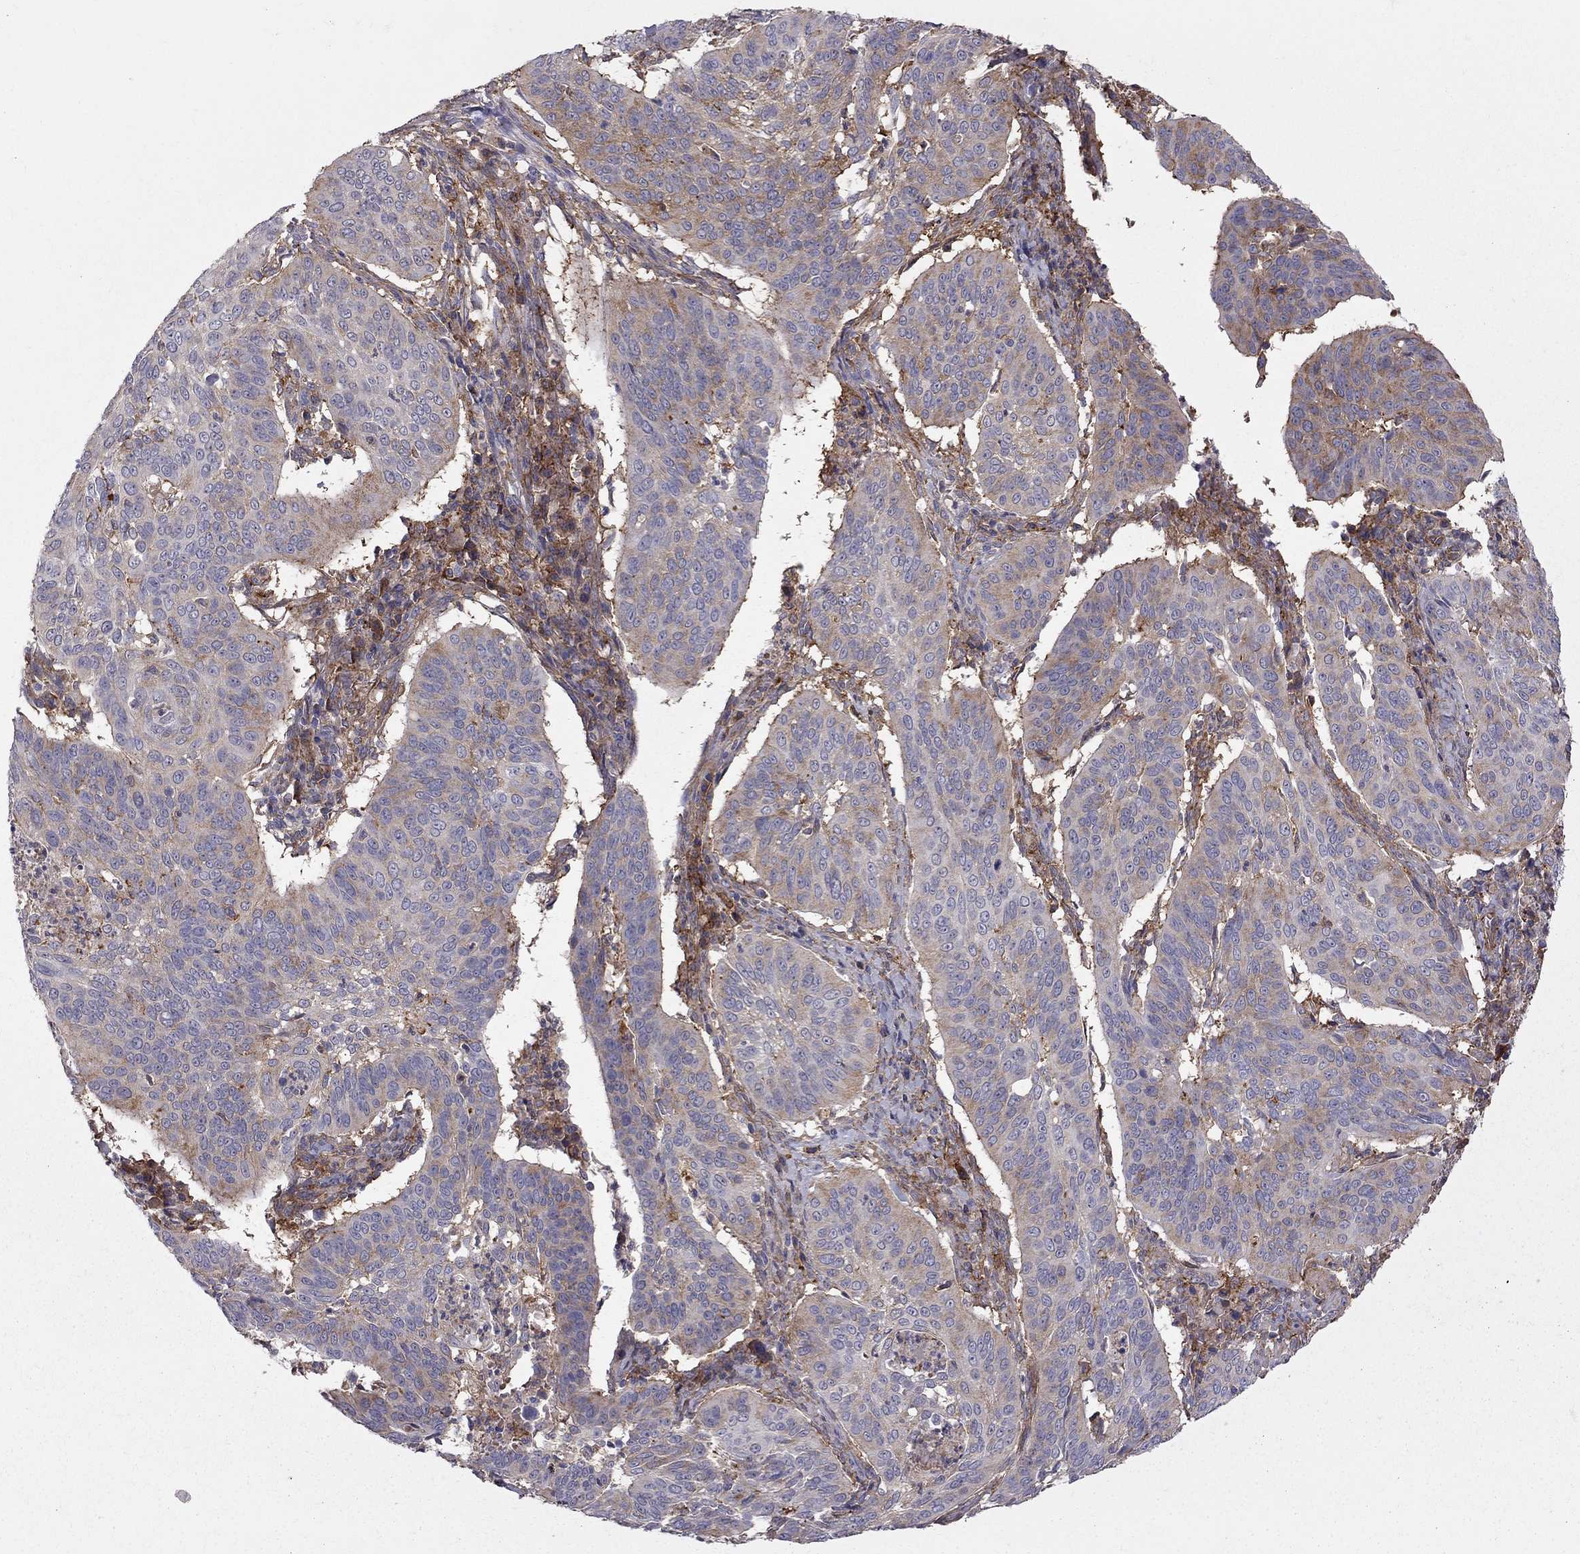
{"staining": {"intensity": "moderate", "quantity": "25%-75%", "location": "cytoplasmic/membranous"}, "tissue": "cervical cancer", "cell_type": "Tumor cells", "image_type": "cancer", "snomed": [{"axis": "morphology", "description": "Normal tissue, NOS"}, {"axis": "morphology", "description": "Squamous cell carcinoma, NOS"}, {"axis": "topography", "description": "Cervix"}], "caption": "Protein staining of squamous cell carcinoma (cervical) tissue demonstrates moderate cytoplasmic/membranous positivity in approximately 25%-75% of tumor cells.", "gene": "EIF4E3", "patient": {"sex": "female", "age": 39}}